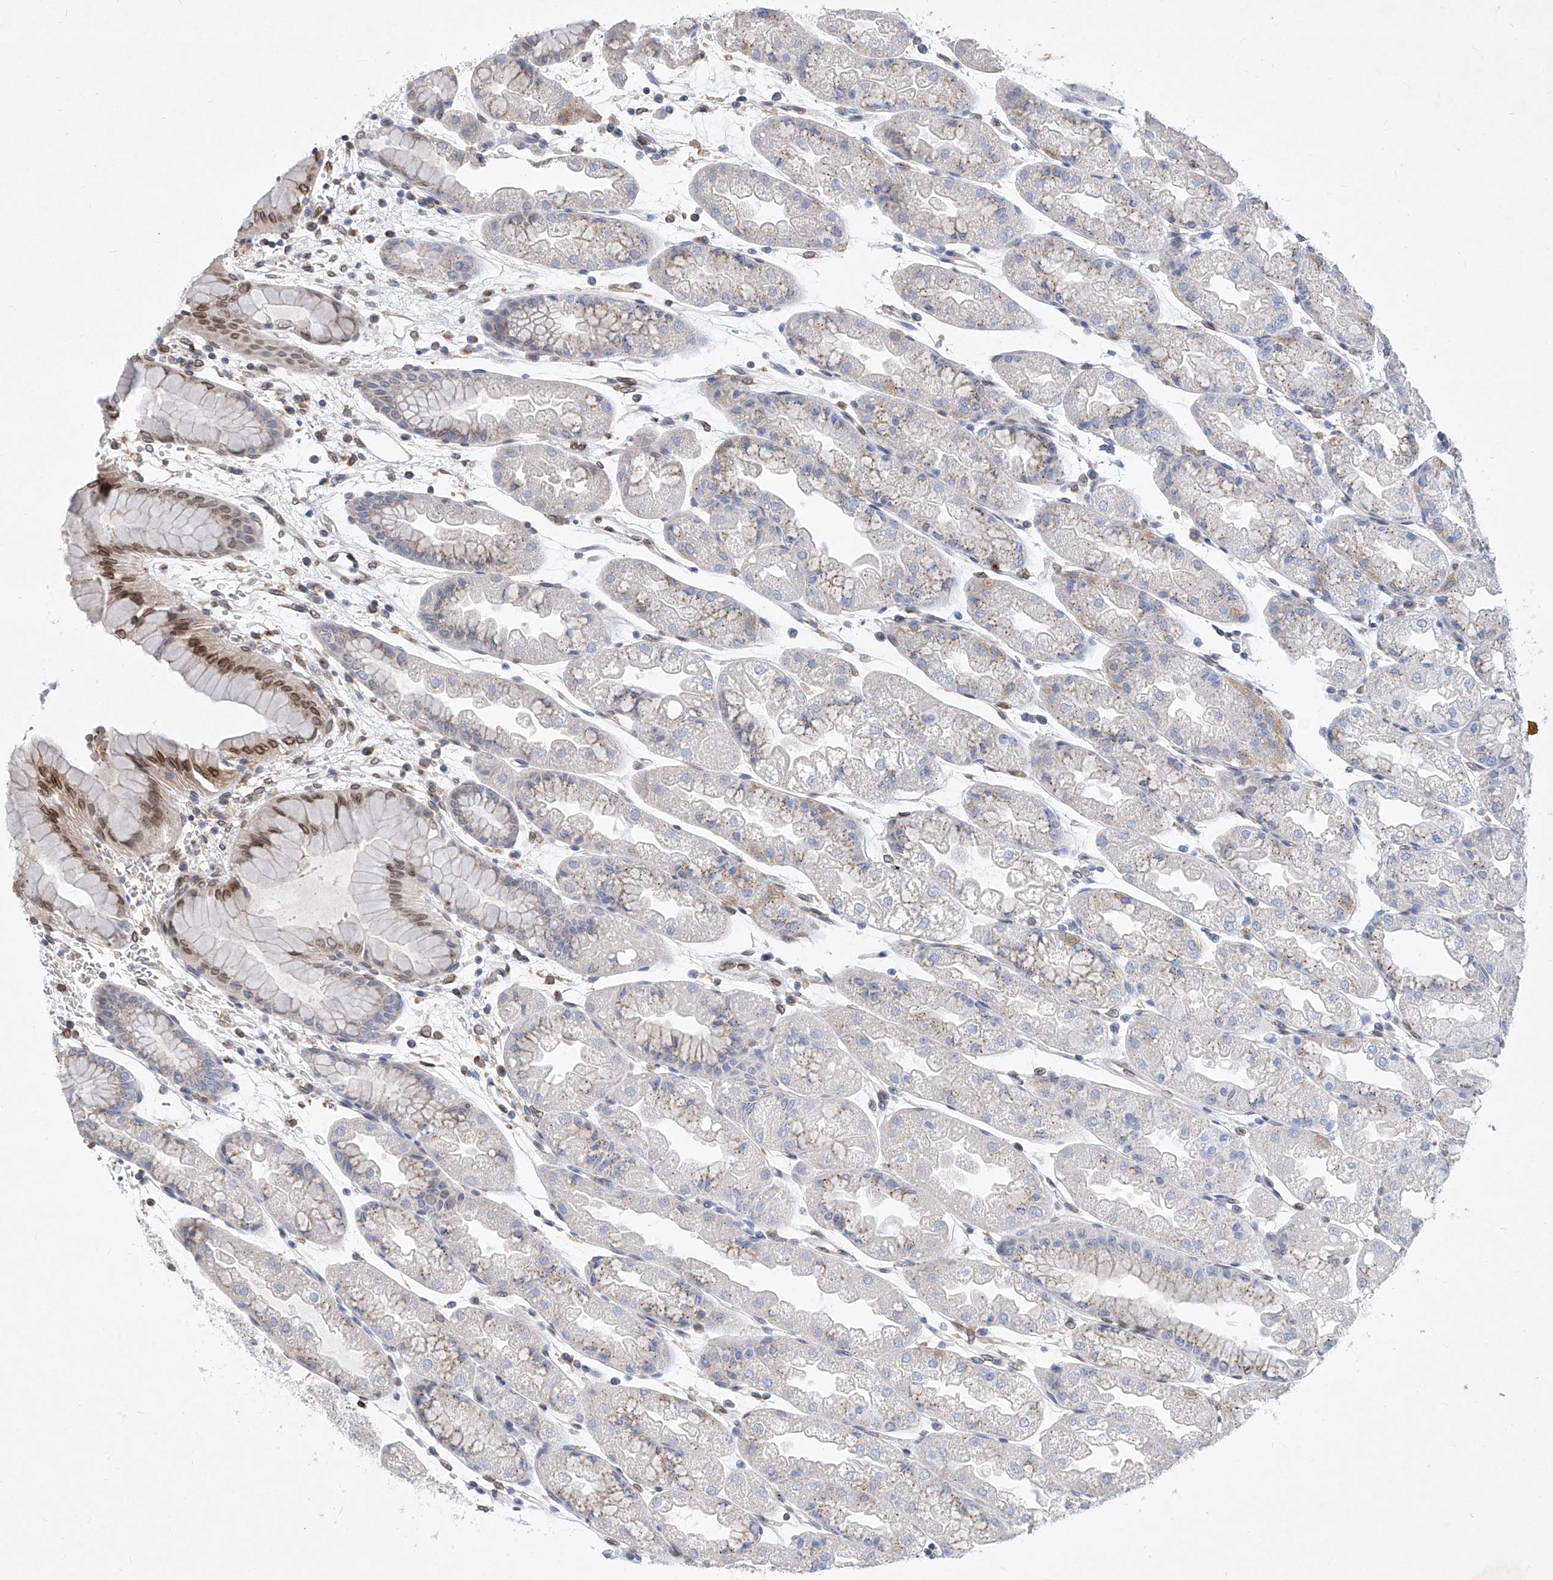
{"staining": {"intensity": "moderate", "quantity": "<25%", "location": "cytoplasmic/membranous,nuclear"}, "tissue": "stomach", "cell_type": "Glandular cells", "image_type": "normal", "snomed": [{"axis": "morphology", "description": "Normal tissue, NOS"}, {"axis": "topography", "description": "Stomach, upper"}], "caption": "Immunohistochemical staining of normal human stomach displays low levels of moderate cytoplasmic/membranous,nuclear positivity in about <25% of glandular cells.", "gene": "MX2", "patient": {"sex": "male", "age": 47}}